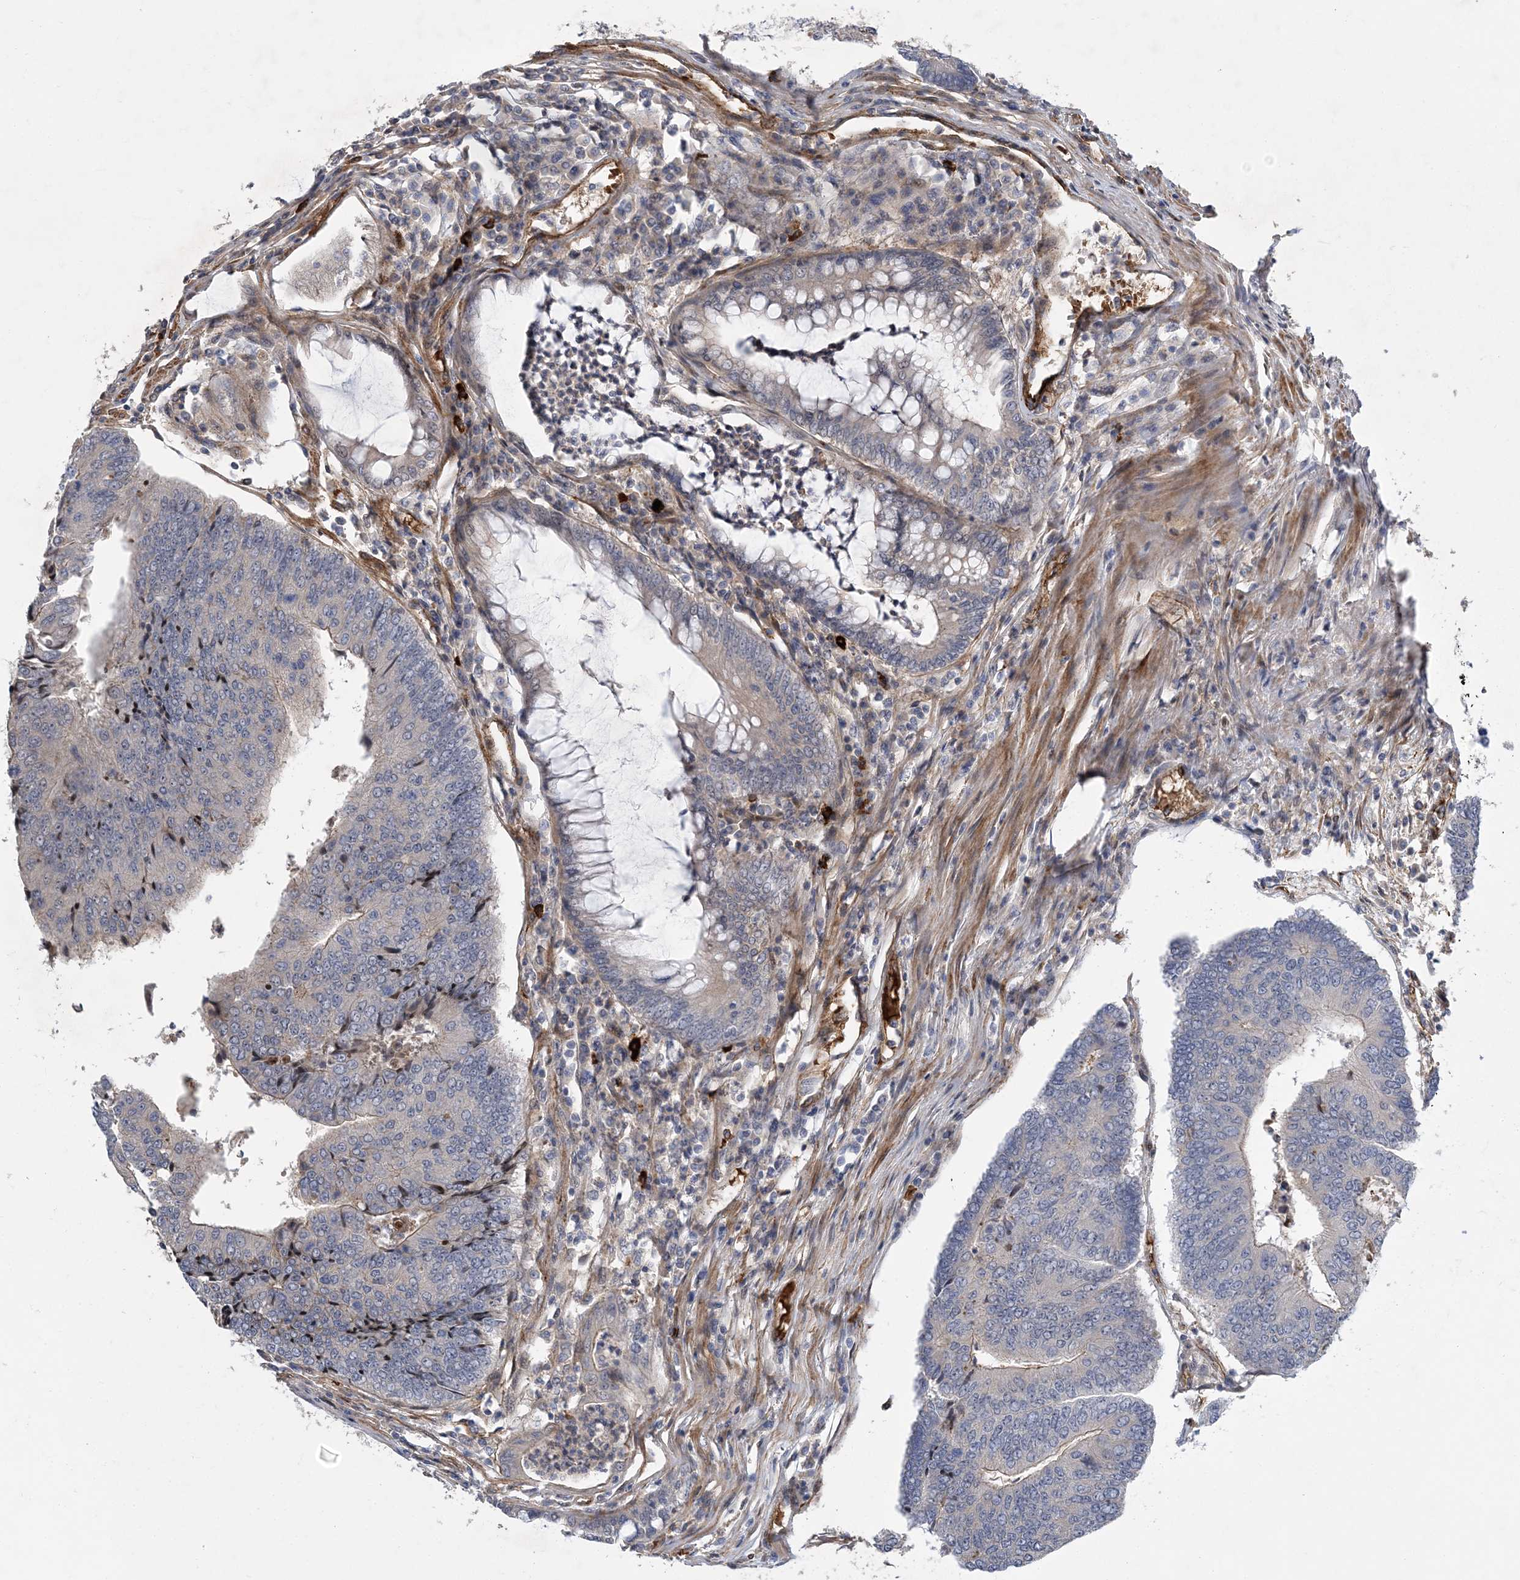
{"staining": {"intensity": "weak", "quantity": "<25%", "location": "cytoplasmic/membranous"}, "tissue": "colorectal cancer", "cell_type": "Tumor cells", "image_type": "cancer", "snomed": [{"axis": "morphology", "description": "Adenocarcinoma, NOS"}, {"axis": "topography", "description": "Colon"}], "caption": "Human colorectal cancer (adenocarcinoma) stained for a protein using IHC reveals no staining in tumor cells.", "gene": "CALN1", "patient": {"sex": "female", "age": 67}}